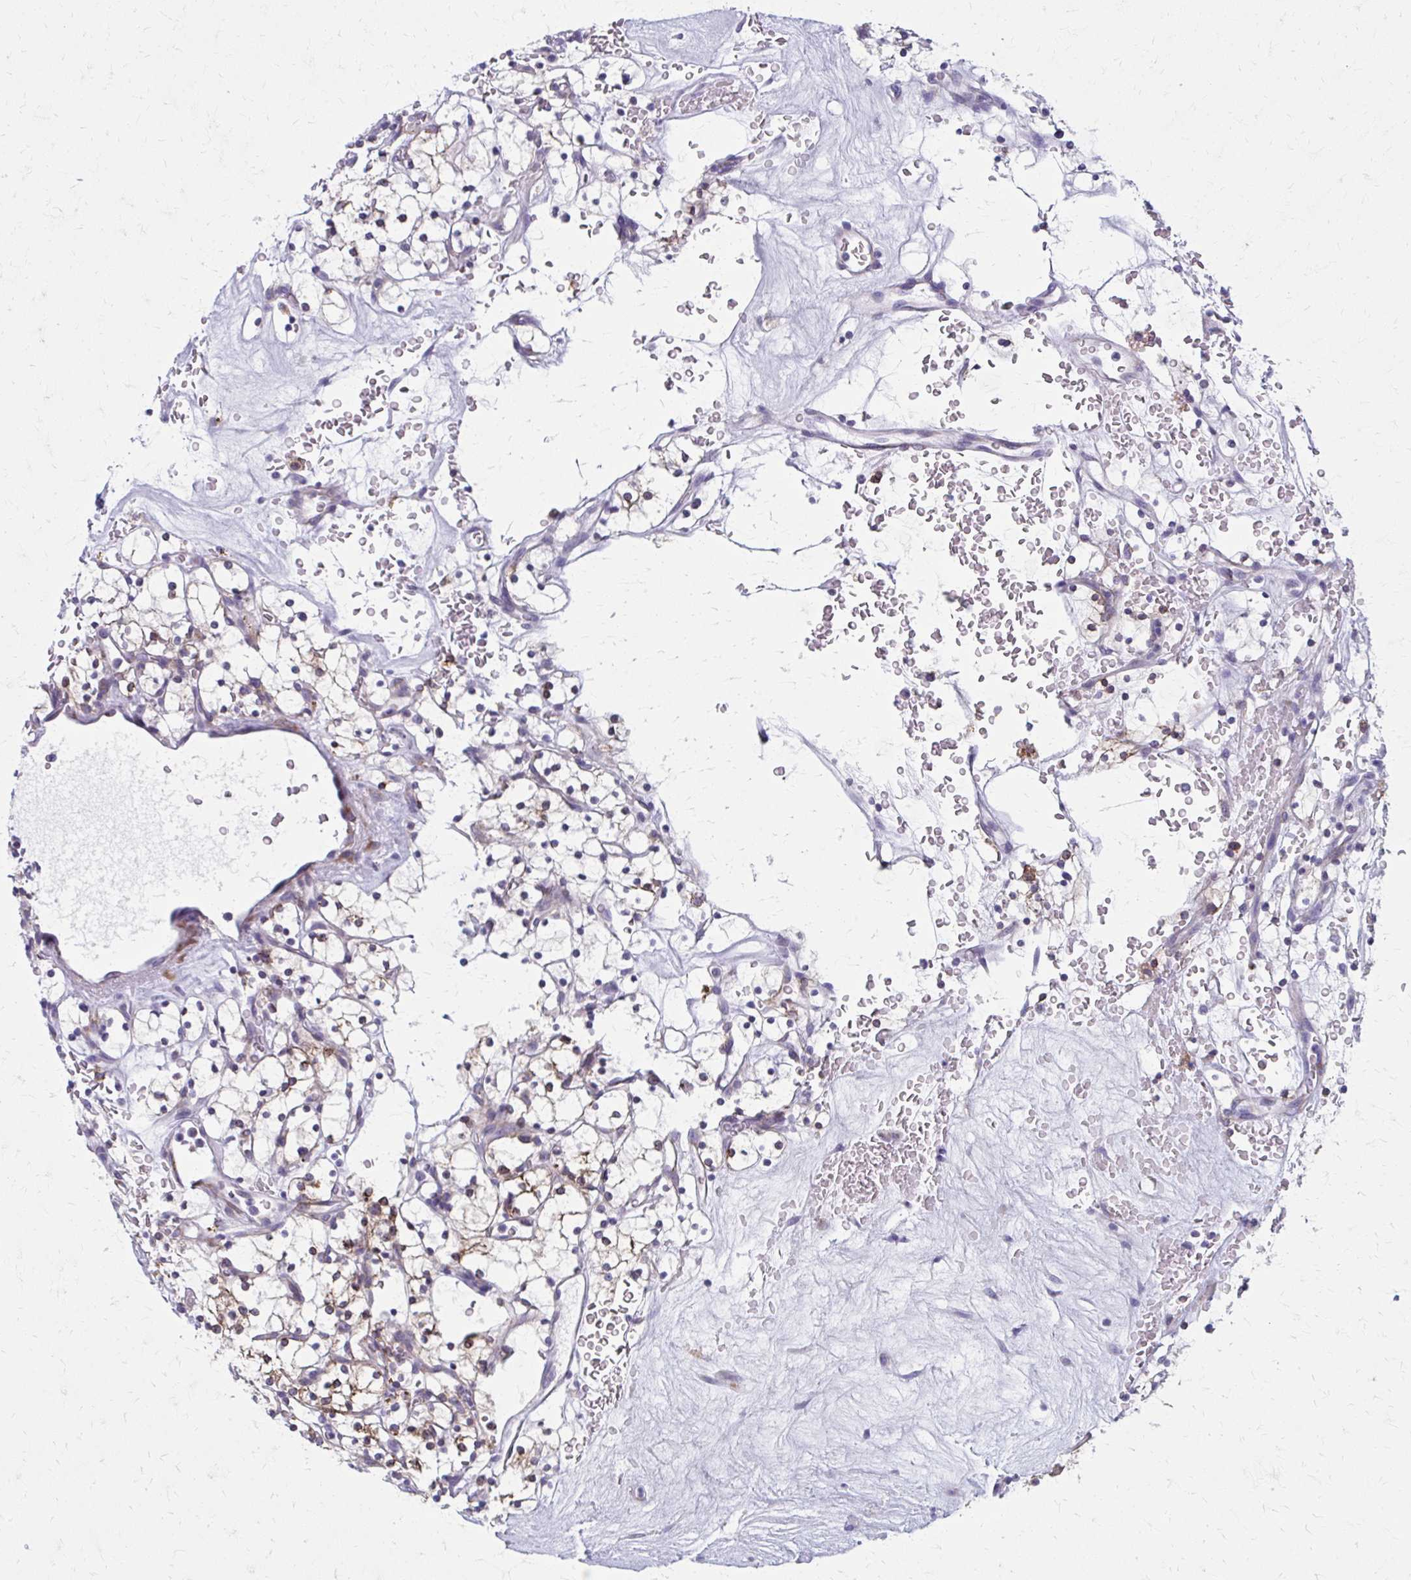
{"staining": {"intensity": "moderate", "quantity": "<25%", "location": "cytoplasmic/membranous"}, "tissue": "renal cancer", "cell_type": "Tumor cells", "image_type": "cancer", "snomed": [{"axis": "morphology", "description": "Adenocarcinoma, NOS"}, {"axis": "topography", "description": "Kidney"}], "caption": "Adenocarcinoma (renal) stained for a protein reveals moderate cytoplasmic/membranous positivity in tumor cells.", "gene": "SPATS2L", "patient": {"sex": "female", "age": 64}}